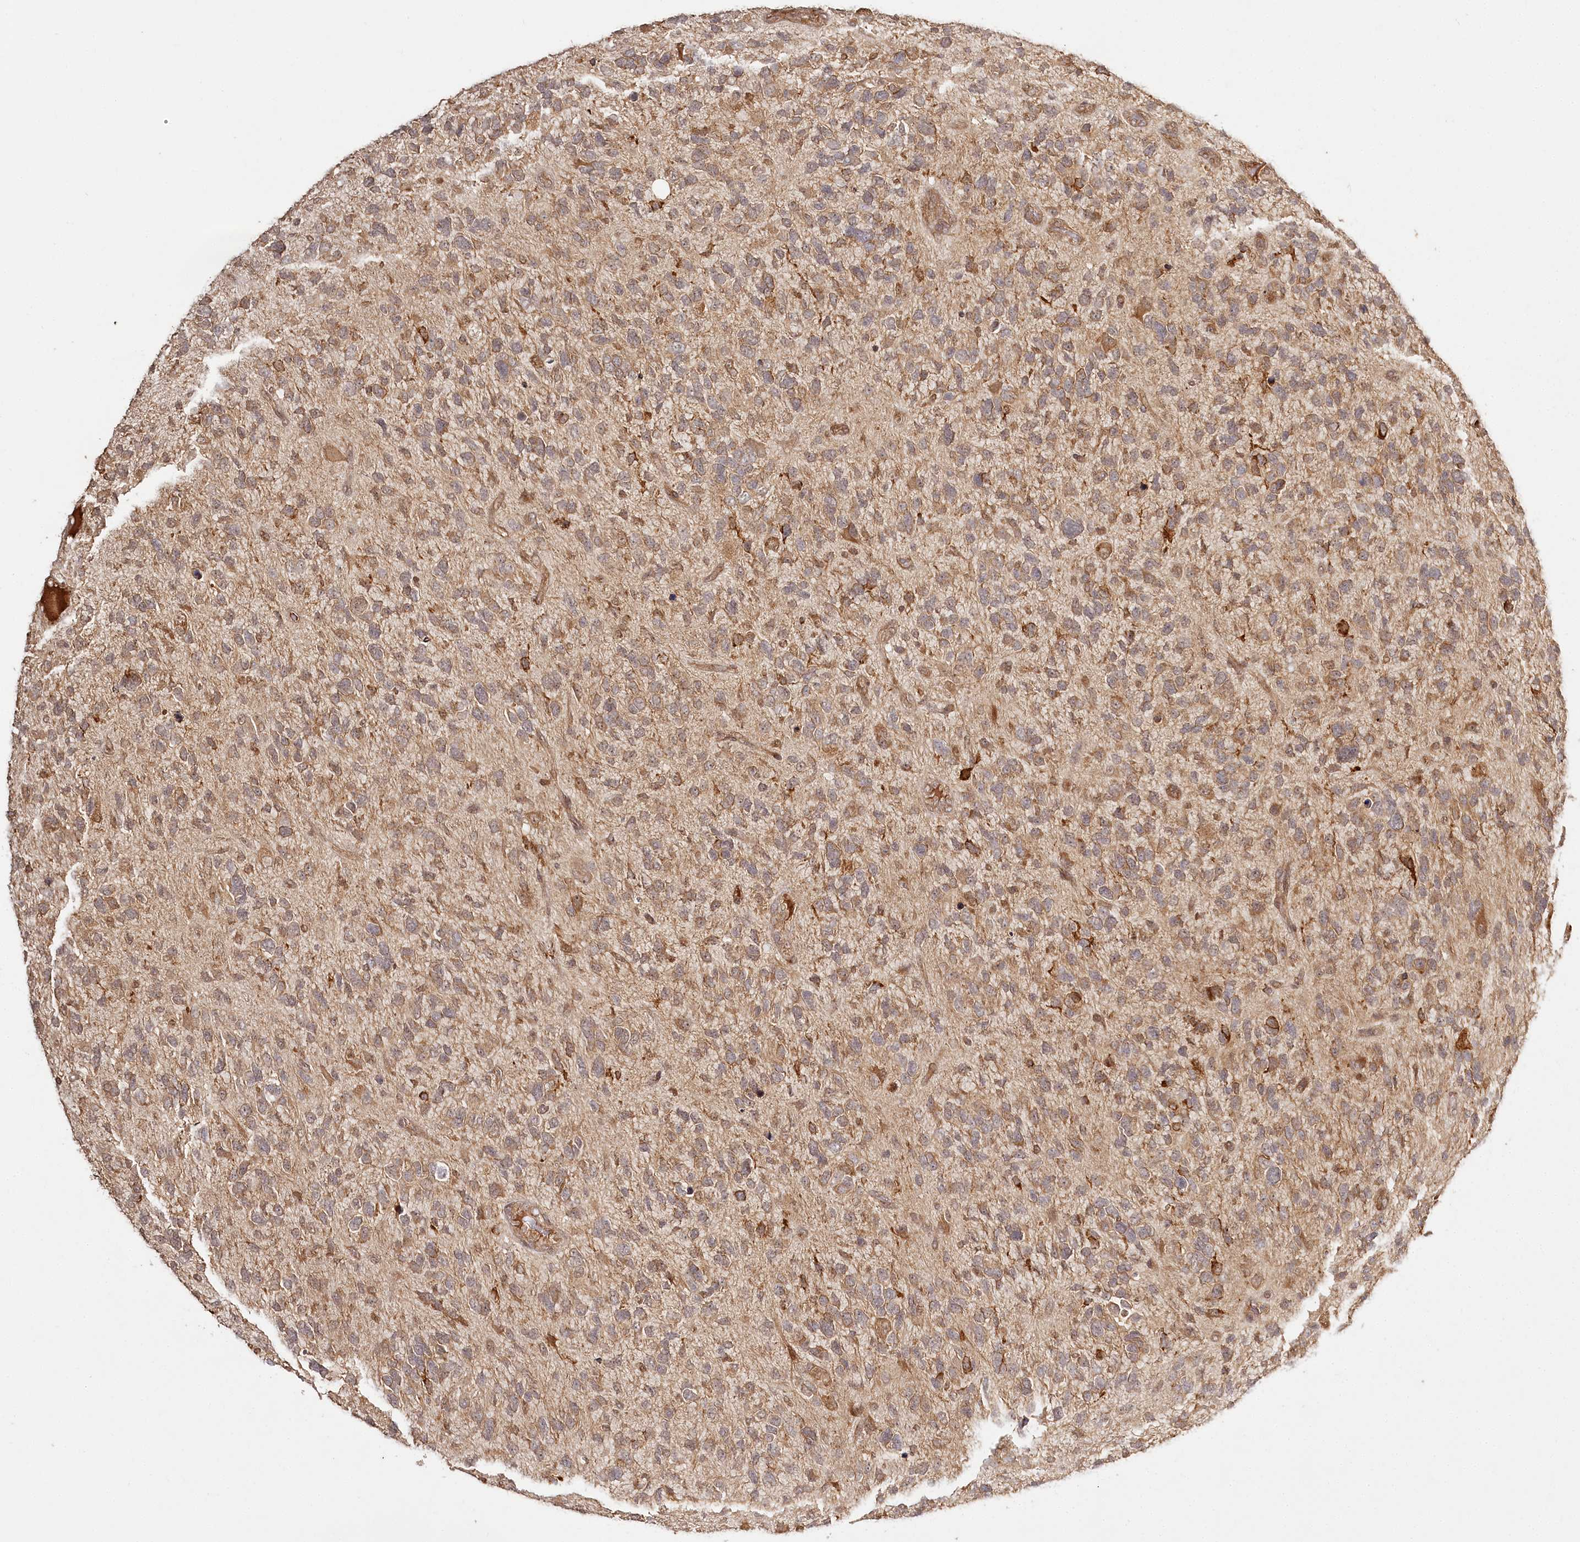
{"staining": {"intensity": "moderate", "quantity": ">75%", "location": "cytoplasmic/membranous,nuclear"}, "tissue": "glioma", "cell_type": "Tumor cells", "image_type": "cancer", "snomed": [{"axis": "morphology", "description": "Glioma, malignant, High grade"}, {"axis": "topography", "description": "Brain"}], "caption": "Immunohistochemical staining of human glioma shows moderate cytoplasmic/membranous and nuclear protein staining in approximately >75% of tumor cells.", "gene": "ULK2", "patient": {"sex": "female", "age": 58}}